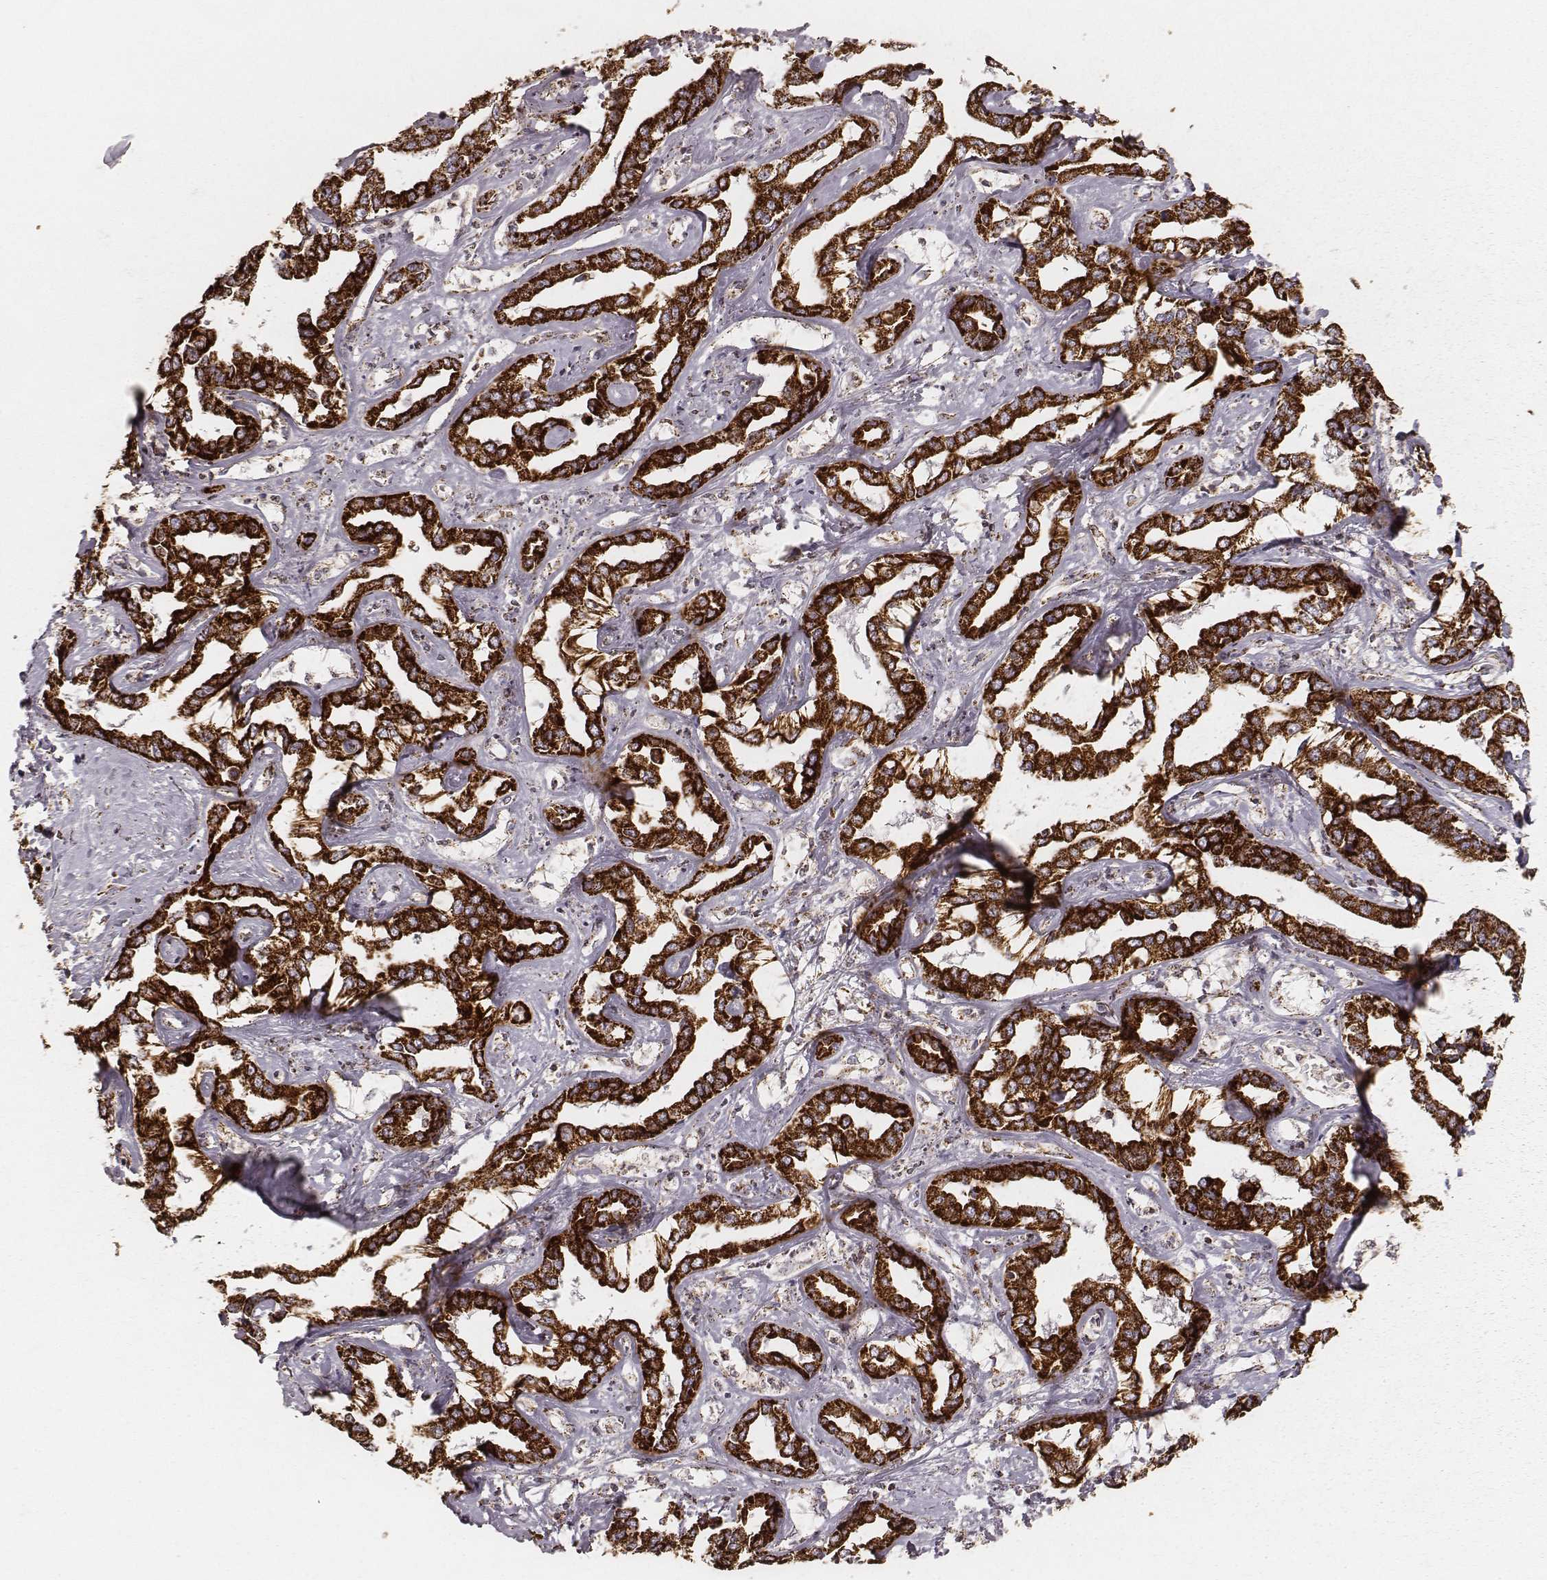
{"staining": {"intensity": "strong", "quantity": ">75%", "location": "cytoplasmic/membranous"}, "tissue": "liver cancer", "cell_type": "Tumor cells", "image_type": "cancer", "snomed": [{"axis": "morphology", "description": "Cholangiocarcinoma"}, {"axis": "topography", "description": "Liver"}], "caption": "IHC (DAB) staining of human cholangiocarcinoma (liver) reveals strong cytoplasmic/membranous protein expression in about >75% of tumor cells.", "gene": "CS", "patient": {"sex": "male", "age": 59}}